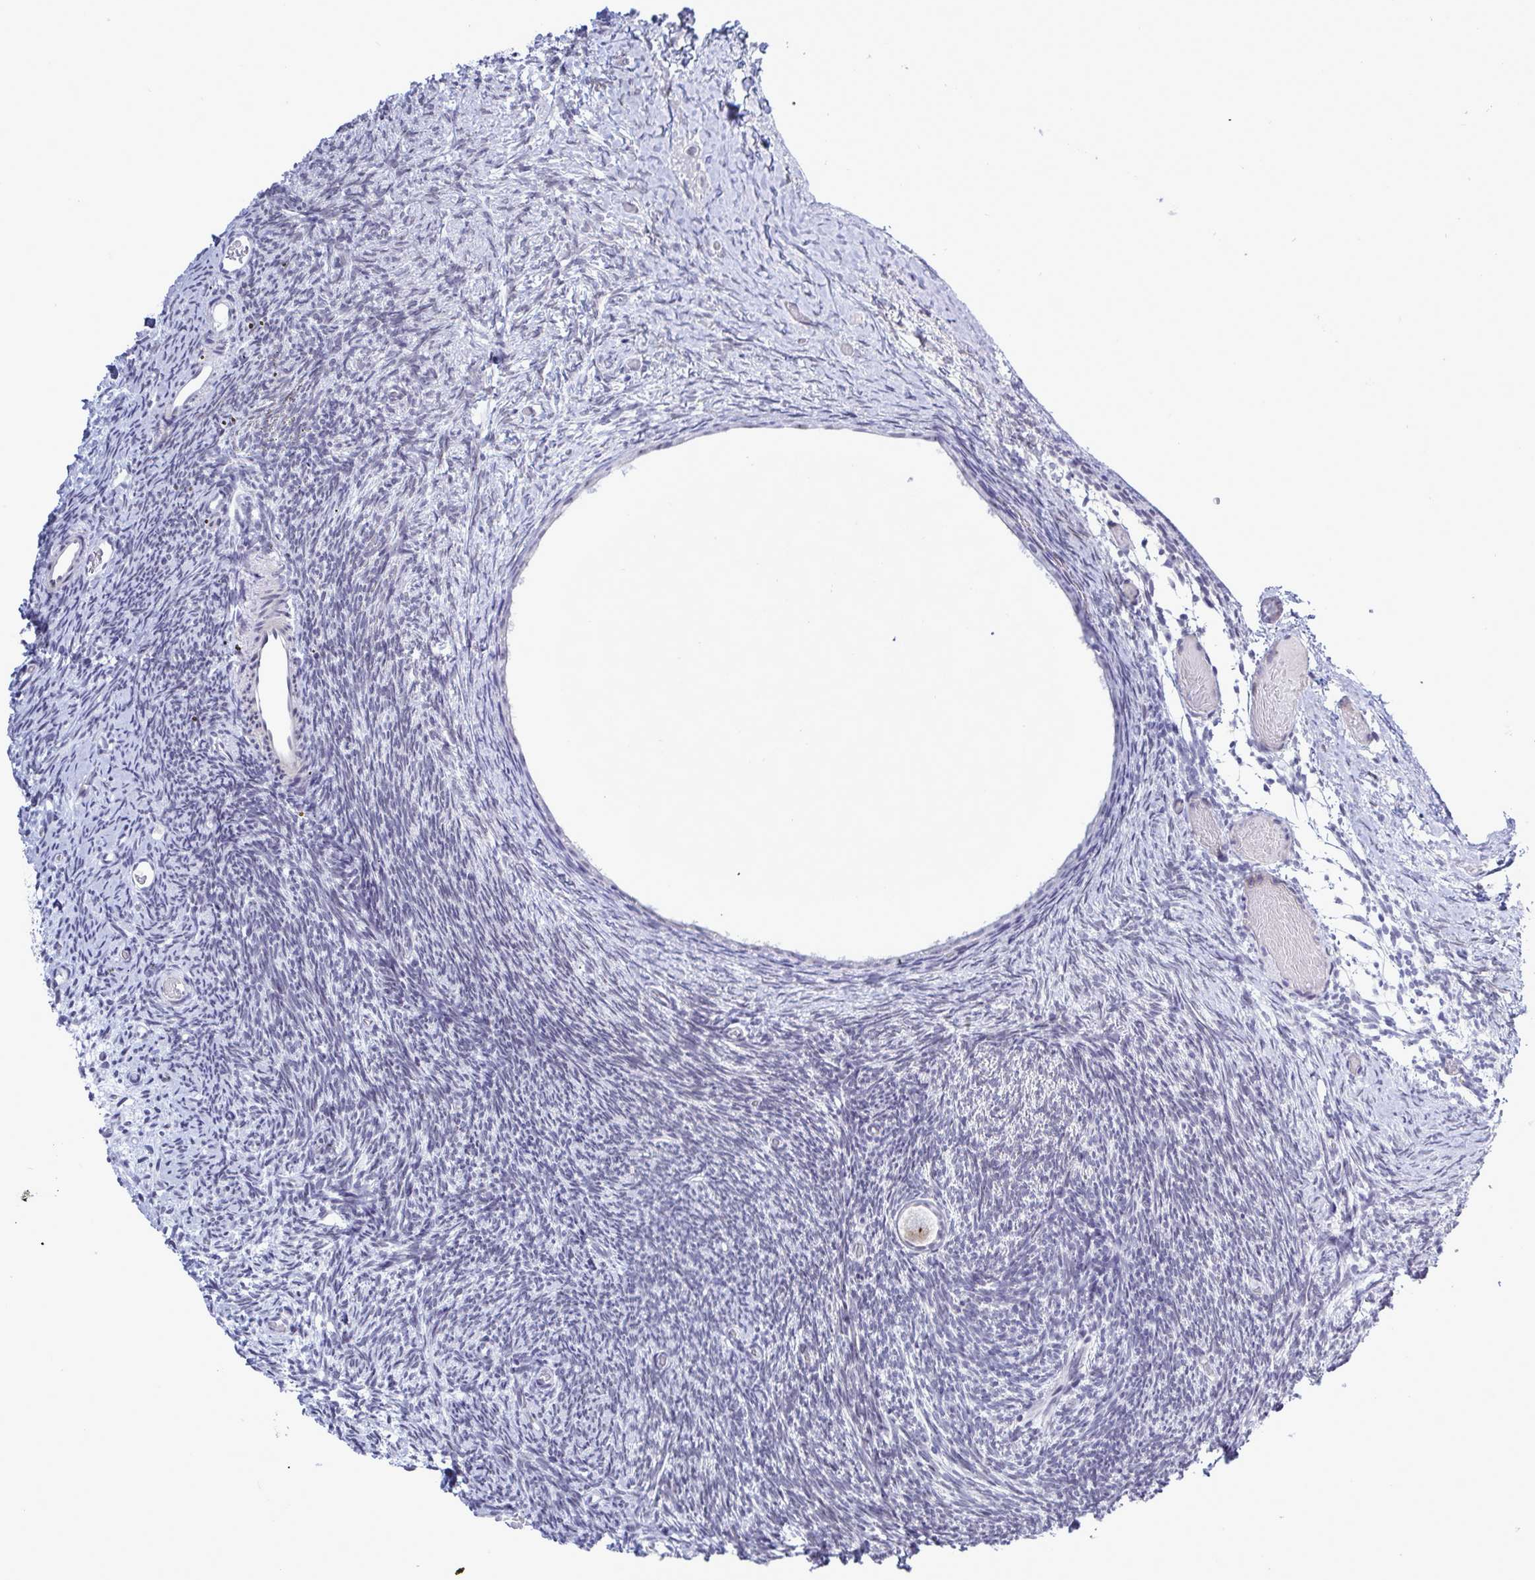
{"staining": {"intensity": "negative", "quantity": "none", "location": "none"}, "tissue": "ovary", "cell_type": "Follicle cells", "image_type": "normal", "snomed": [{"axis": "morphology", "description": "Normal tissue, NOS"}, {"axis": "topography", "description": "Ovary"}], "caption": "Immunohistochemical staining of benign human ovary reveals no significant expression in follicle cells.", "gene": "MFSD4A", "patient": {"sex": "female", "age": 39}}